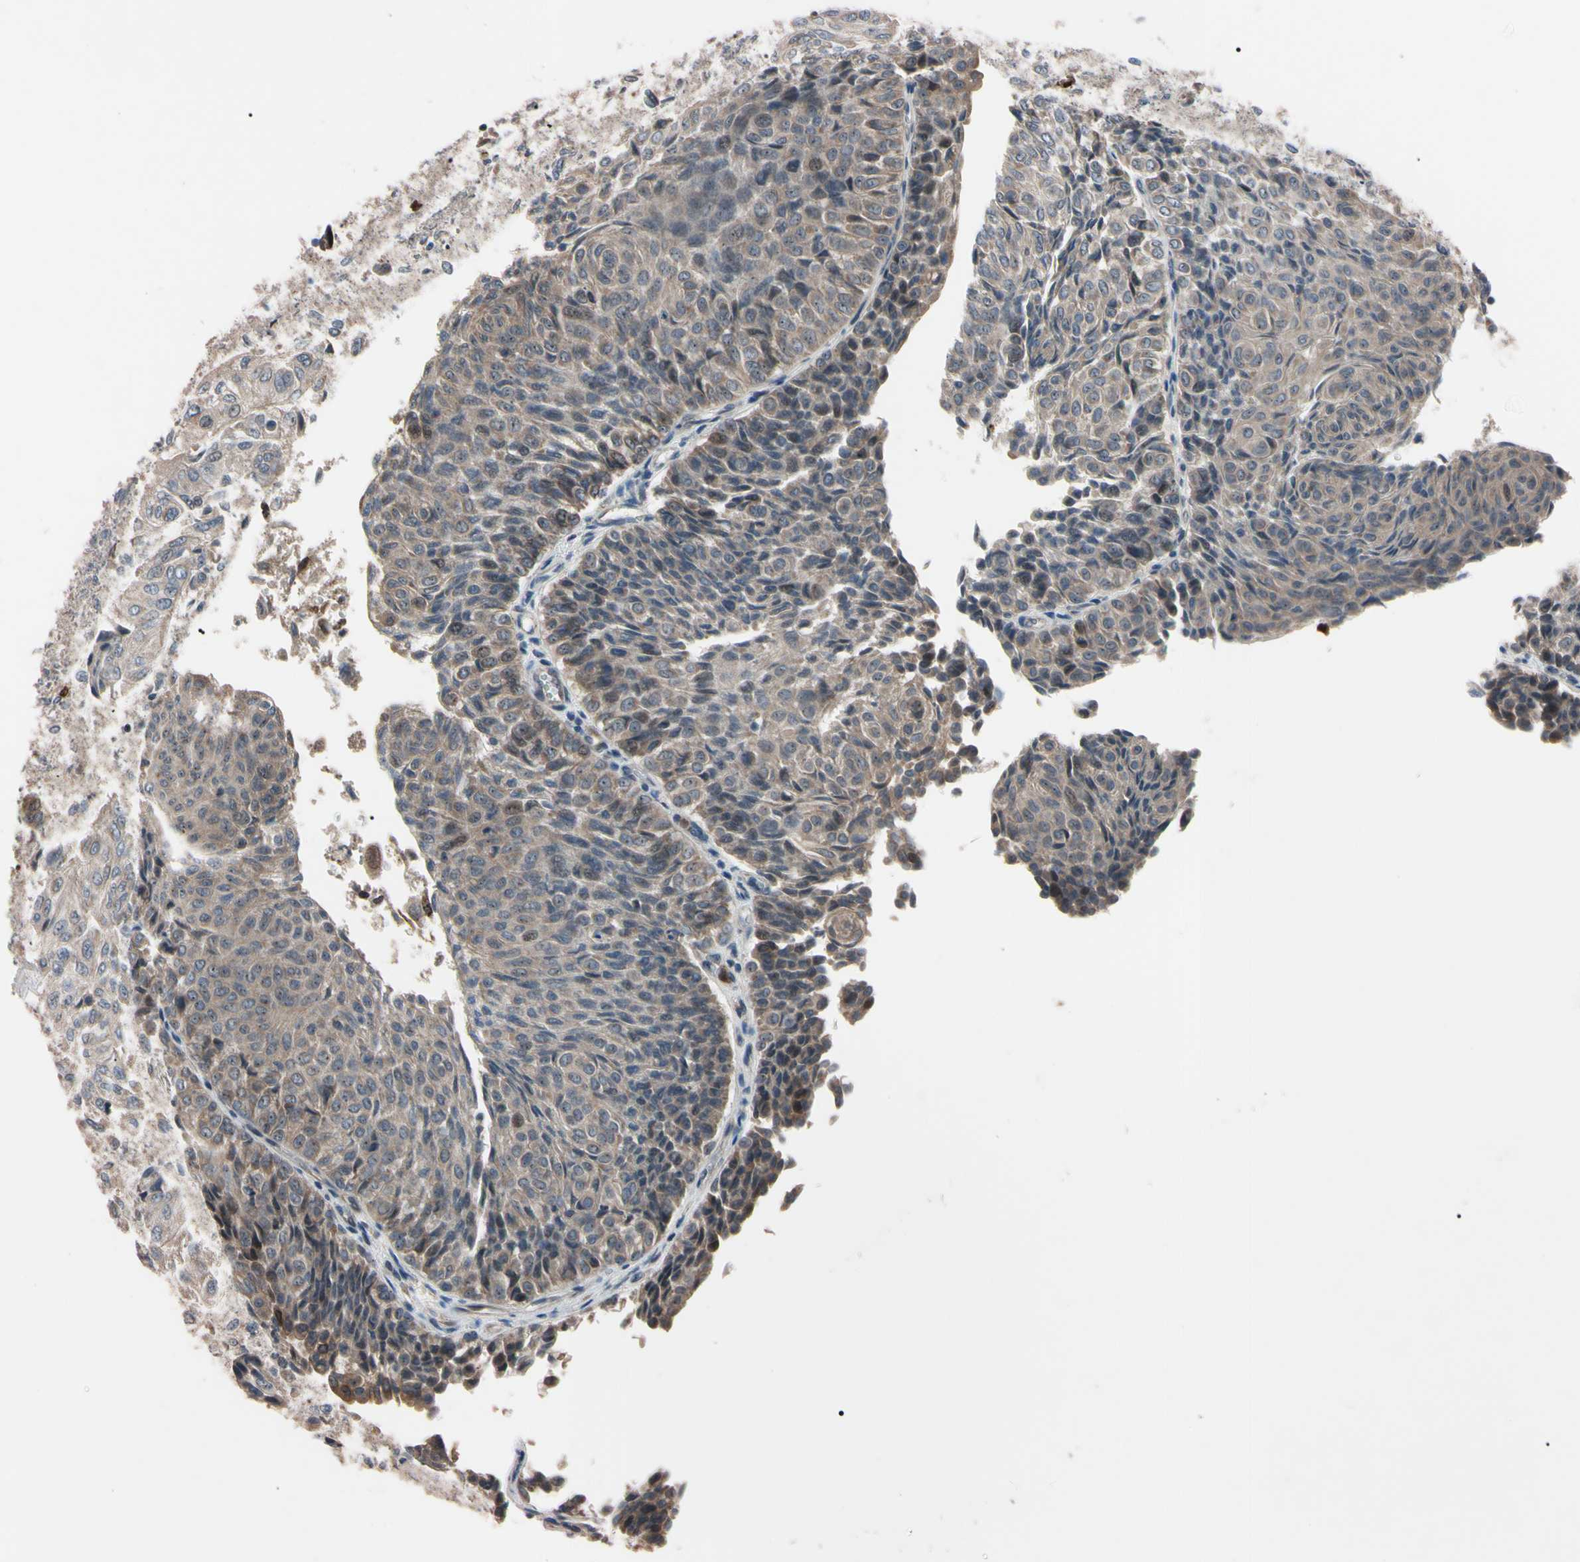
{"staining": {"intensity": "weak", "quantity": ">75%", "location": "cytoplasmic/membranous,nuclear"}, "tissue": "urothelial cancer", "cell_type": "Tumor cells", "image_type": "cancer", "snomed": [{"axis": "morphology", "description": "Urothelial carcinoma, Low grade"}, {"axis": "topography", "description": "Urinary bladder"}], "caption": "About >75% of tumor cells in human urothelial cancer display weak cytoplasmic/membranous and nuclear protein positivity as visualized by brown immunohistochemical staining.", "gene": "TRAF5", "patient": {"sex": "male", "age": 78}}